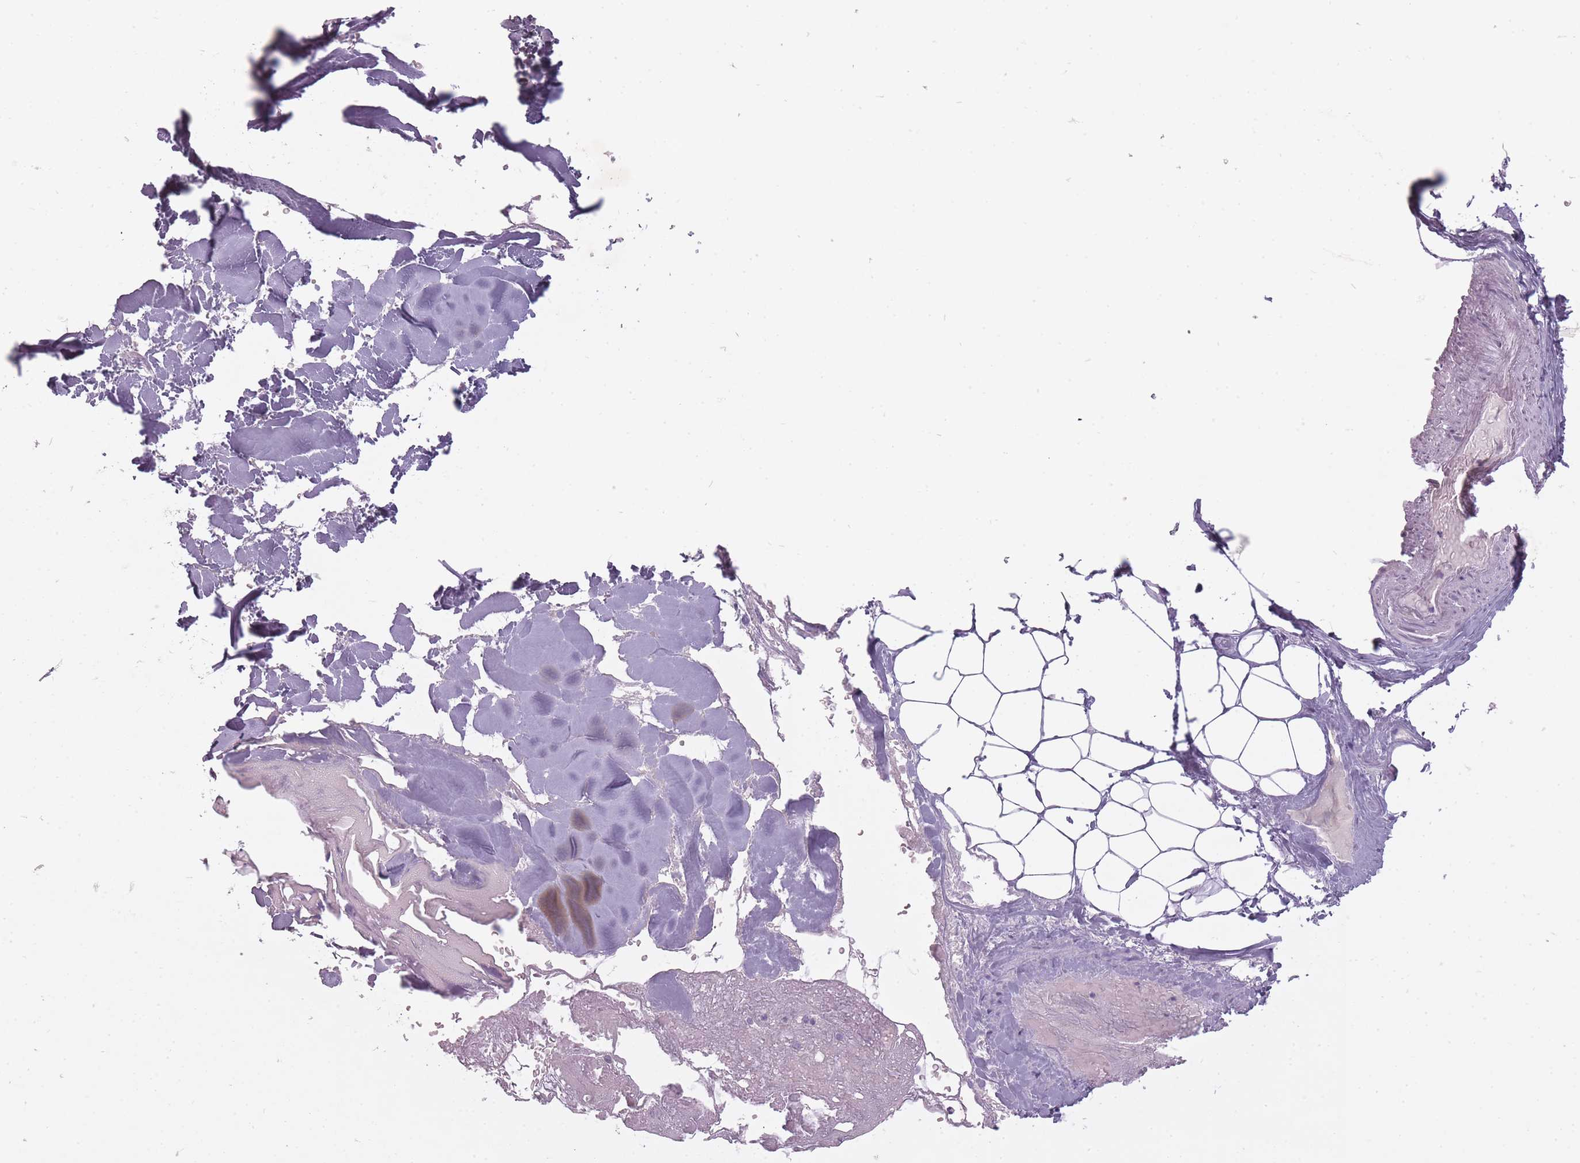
{"staining": {"intensity": "negative", "quantity": "none", "location": "none"}, "tissue": "adipose tissue", "cell_type": "Adipocytes", "image_type": "normal", "snomed": [{"axis": "morphology", "description": "Normal tissue, NOS"}, {"axis": "topography", "description": "Peripheral nerve tissue"}], "caption": "An immunohistochemistry (IHC) image of benign adipose tissue is shown. There is no staining in adipocytes of adipose tissue. The staining is performed using DAB brown chromogen with nuclei counter-stained in using hematoxylin.", "gene": "FAM43B", "patient": {"sex": "male", "age": 74}}